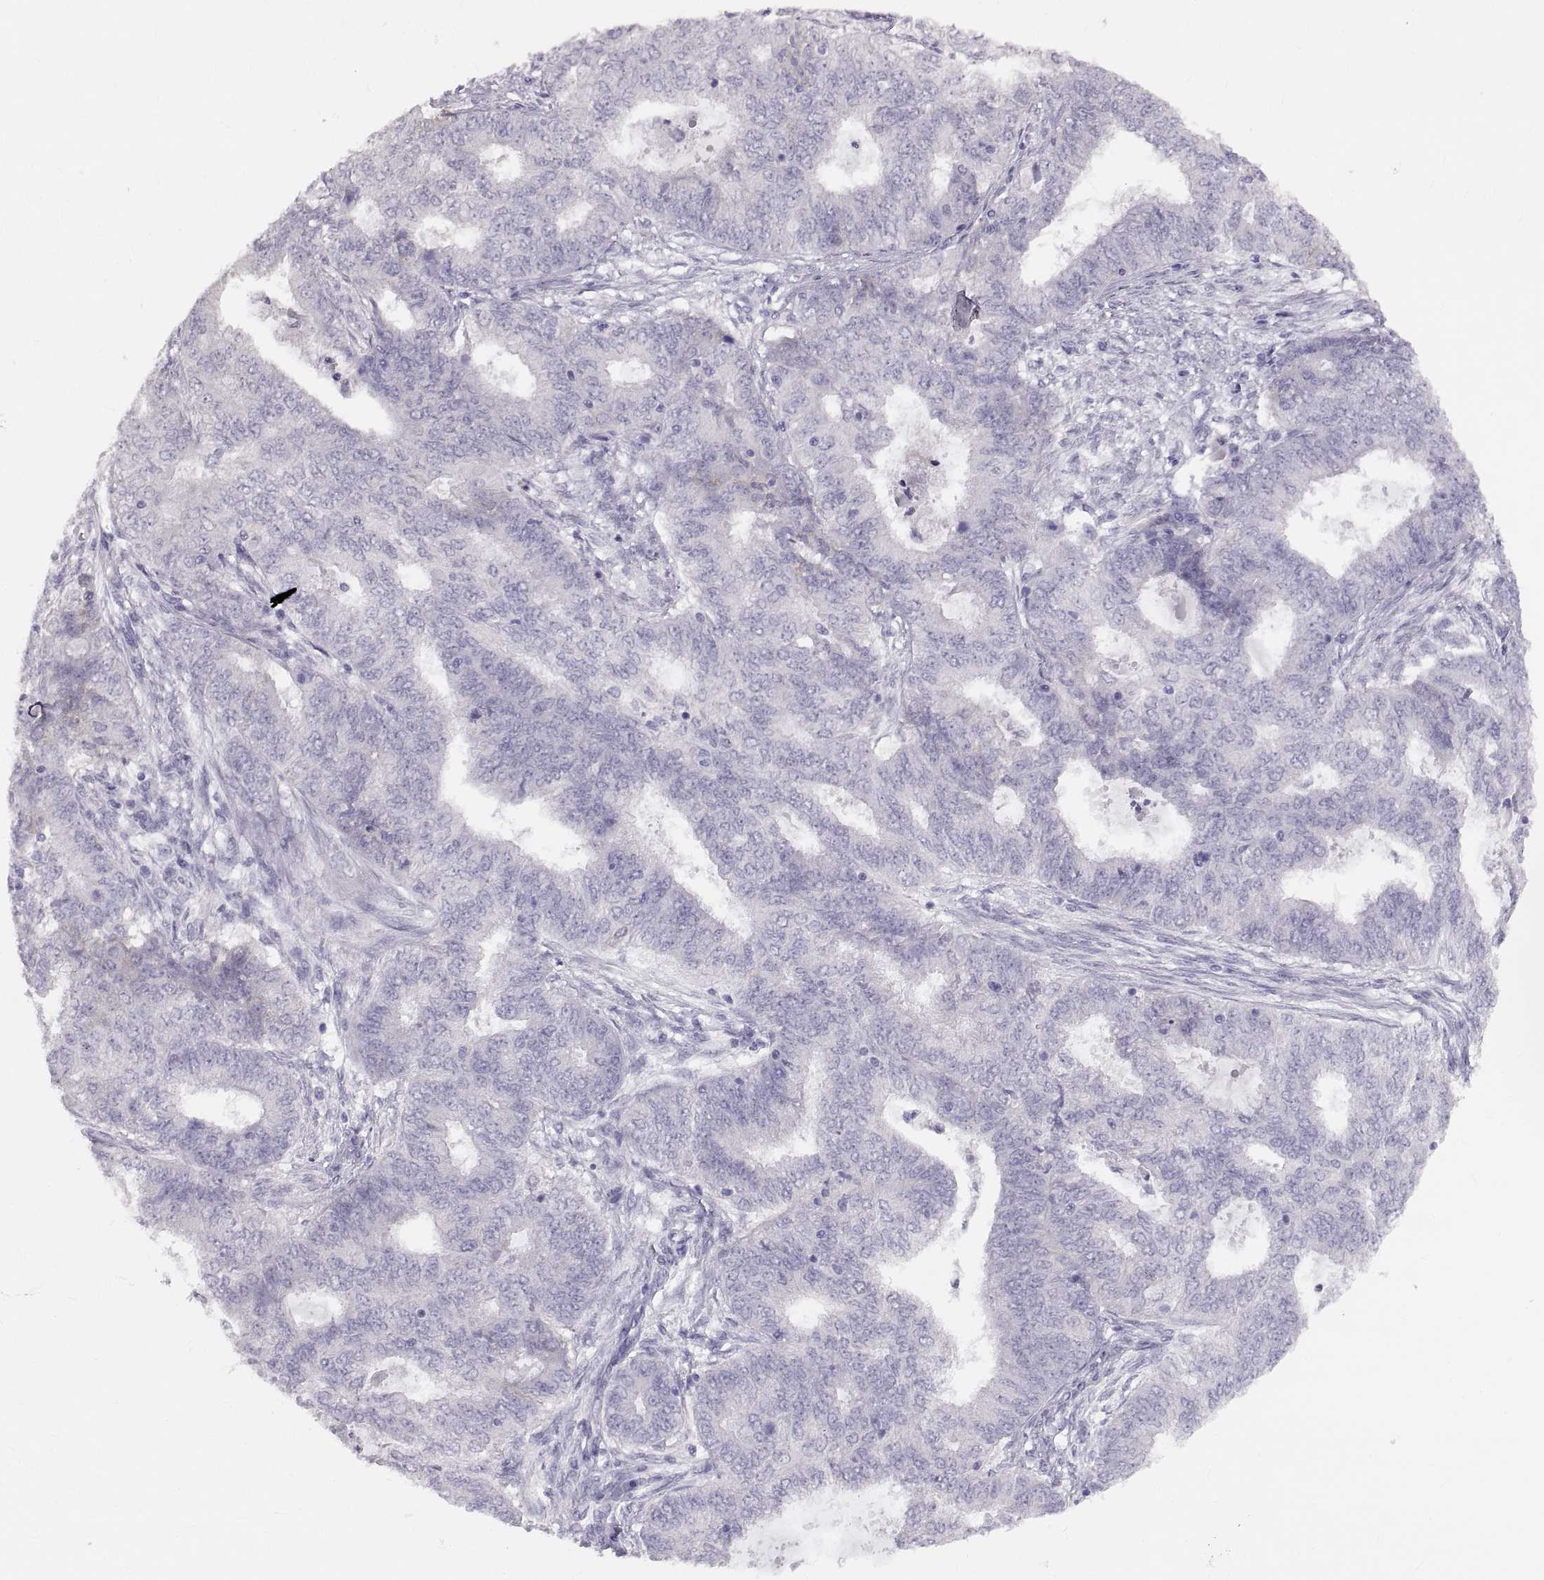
{"staining": {"intensity": "negative", "quantity": "none", "location": "none"}, "tissue": "endometrial cancer", "cell_type": "Tumor cells", "image_type": "cancer", "snomed": [{"axis": "morphology", "description": "Adenocarcinoma, NOS"}, {"axis": "topography", "description": "Endometrium"}], "caption": "Adenocarcinoma (endometrial) was stained to show a protein in brown. There is no significant staining in tumor cells. The staining is performed using DAB brown chromogen with nuclei counter-stained in using hematoxylin.", "gene": "SPACDR", "patient": {"sex": "female", "age": 62}}